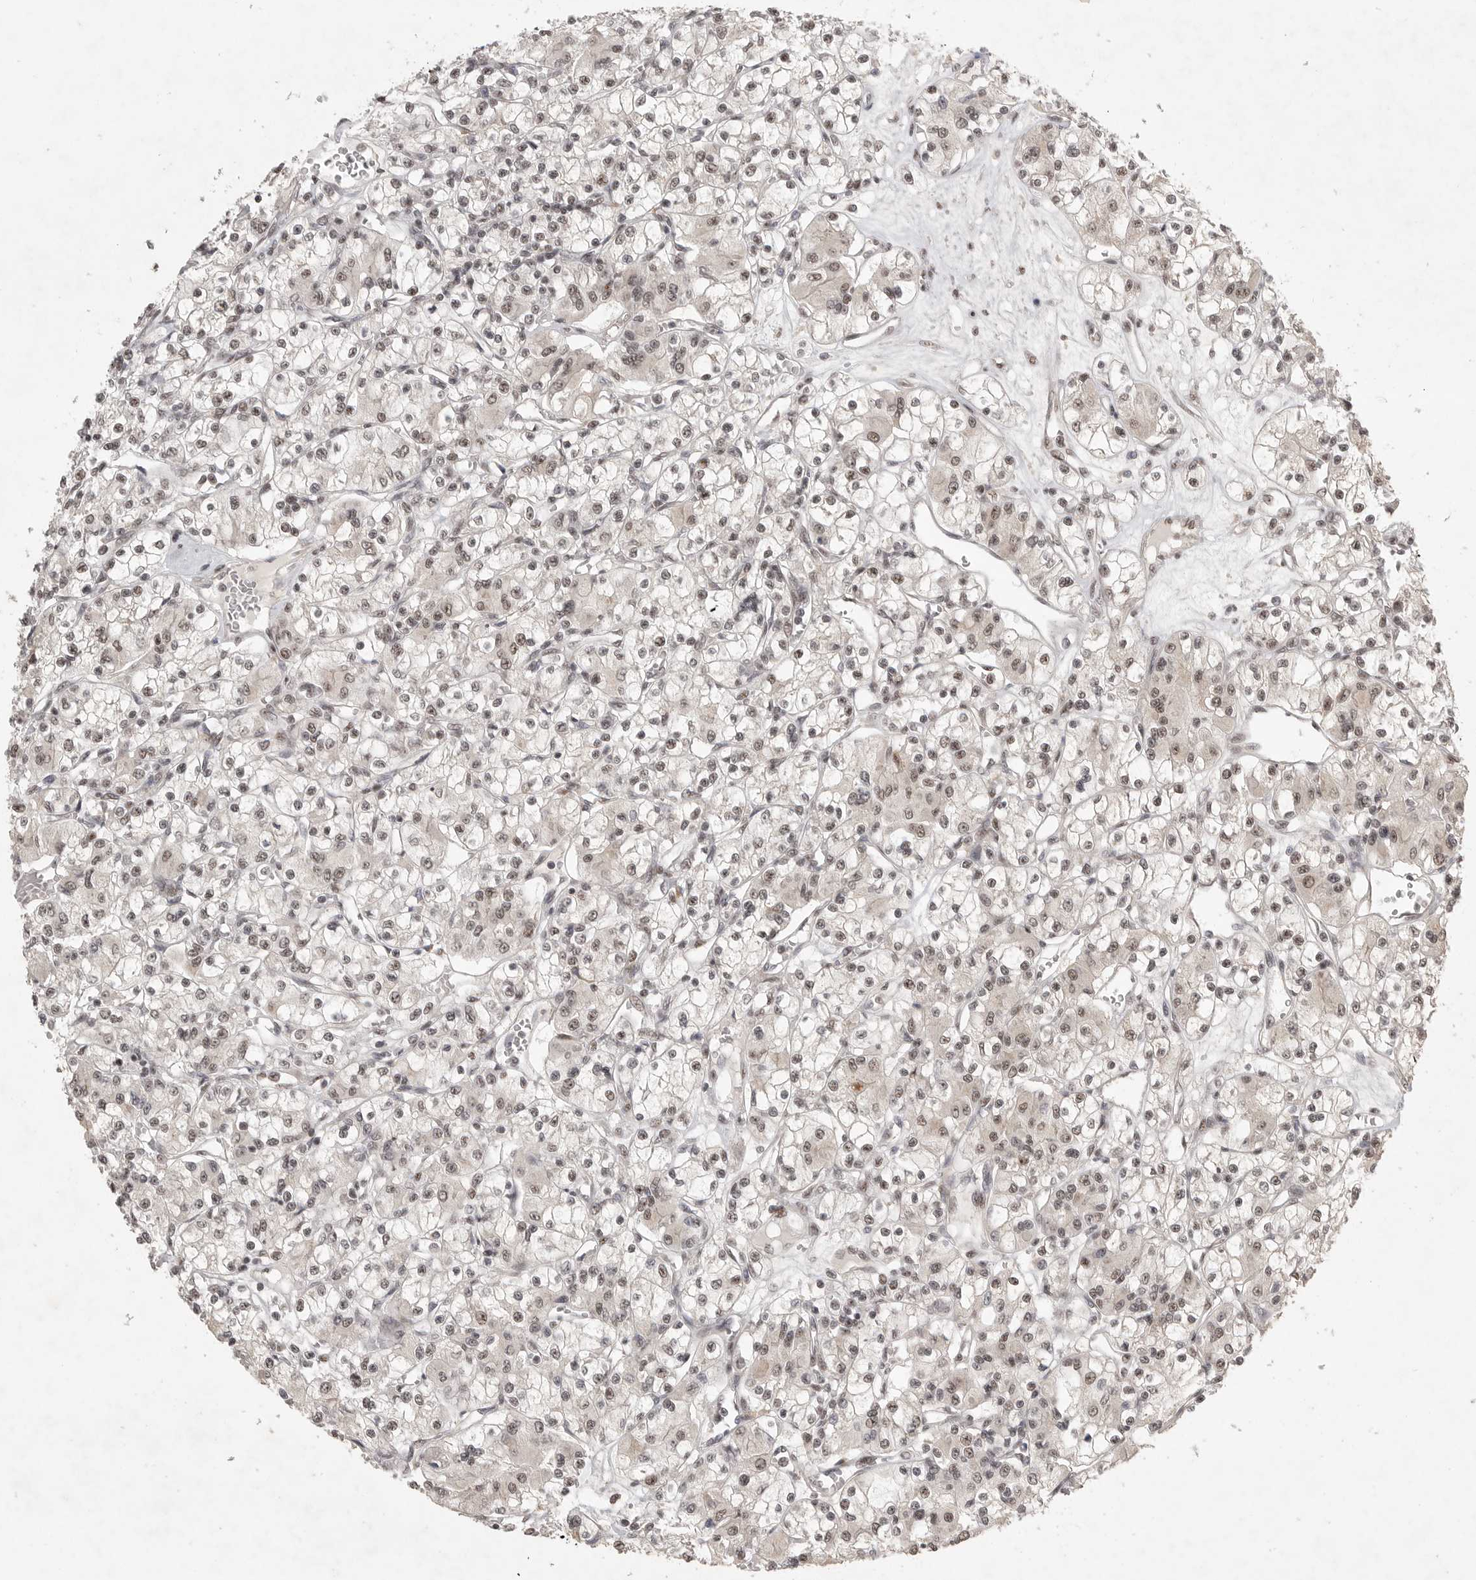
{"staining": {"intensity": "moderate", "quantity": "25%-75%", "location": "nuclear"}, "tissue": "renal cancer", "cell_type": "Tumor cells", "image_type": "cancer", "snomed": [{"axis": "morphology", "description": "Adenocarcinoma, NOS"}, {"axis": "topography", "description": "Kidney"}], "caption": "Immunohistochemical staining of human renal cancer shows medium levels of moderate nuclear positivity in about 25%-75% of tumor cells.", "gene": "POMP", "patient": {"sex": "female", "age": 59}}